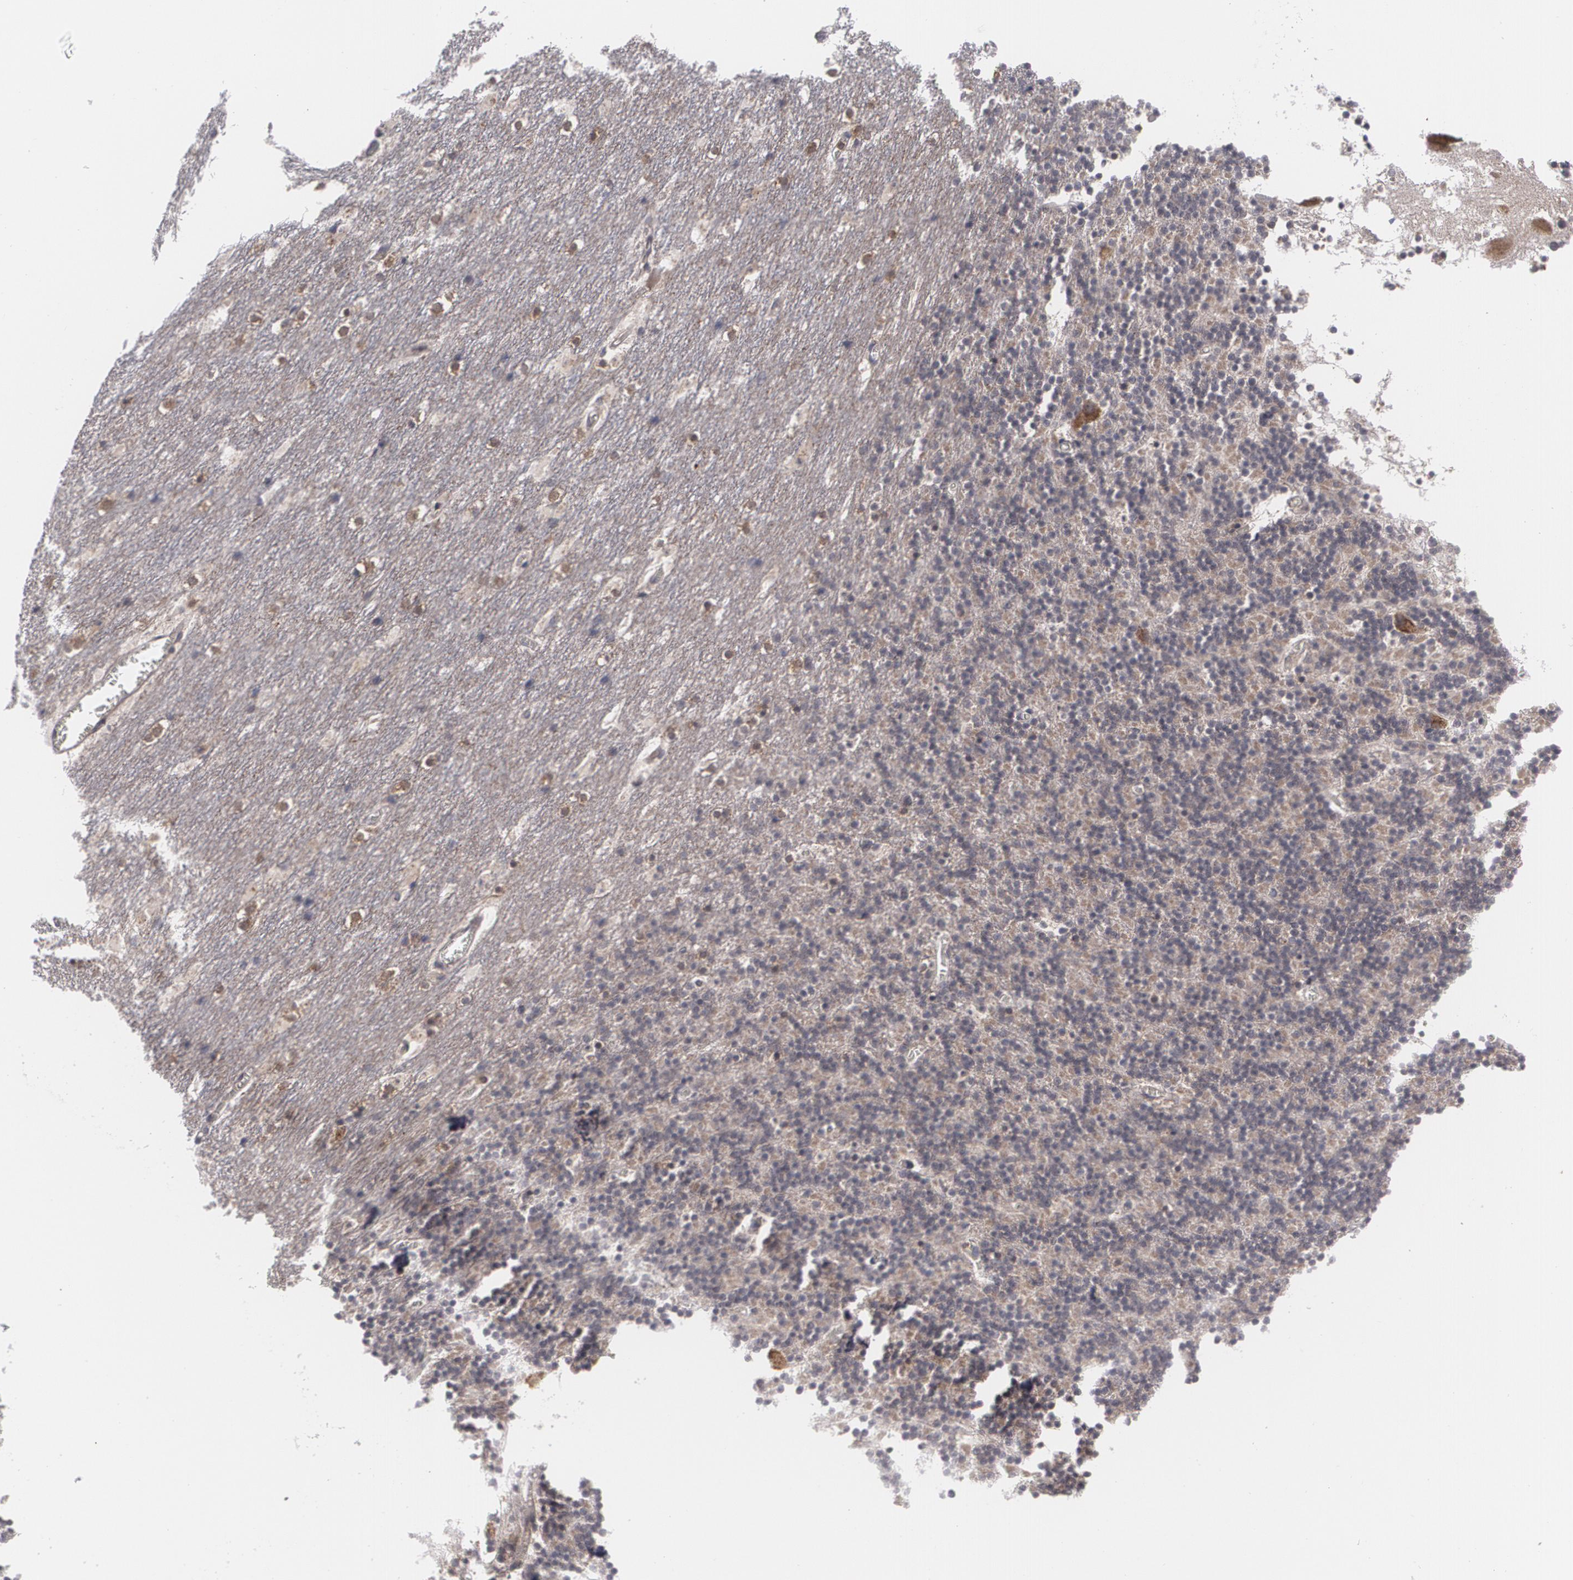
{"staining": {"intensity": "negative", "quantity": "none", "location": "none"}, "tissue": "cerebellum", "cell_type": "Cells in granular layer", "image_type": "normal", "snomed": [{"axis": "morphology", "description": "Normal tissue, NOS"}, {"axis": "topography", "description": "Cerebellum"}], "caption": "Benign cerebellum was stained to show a protein in brown. There is no significant staining in cells in granular layer. (DAB (3,3'-diaminobenzidine) IHC, high magnification).", "gene": "BMP6", "patient": {"sex": "male", "age": 45}}